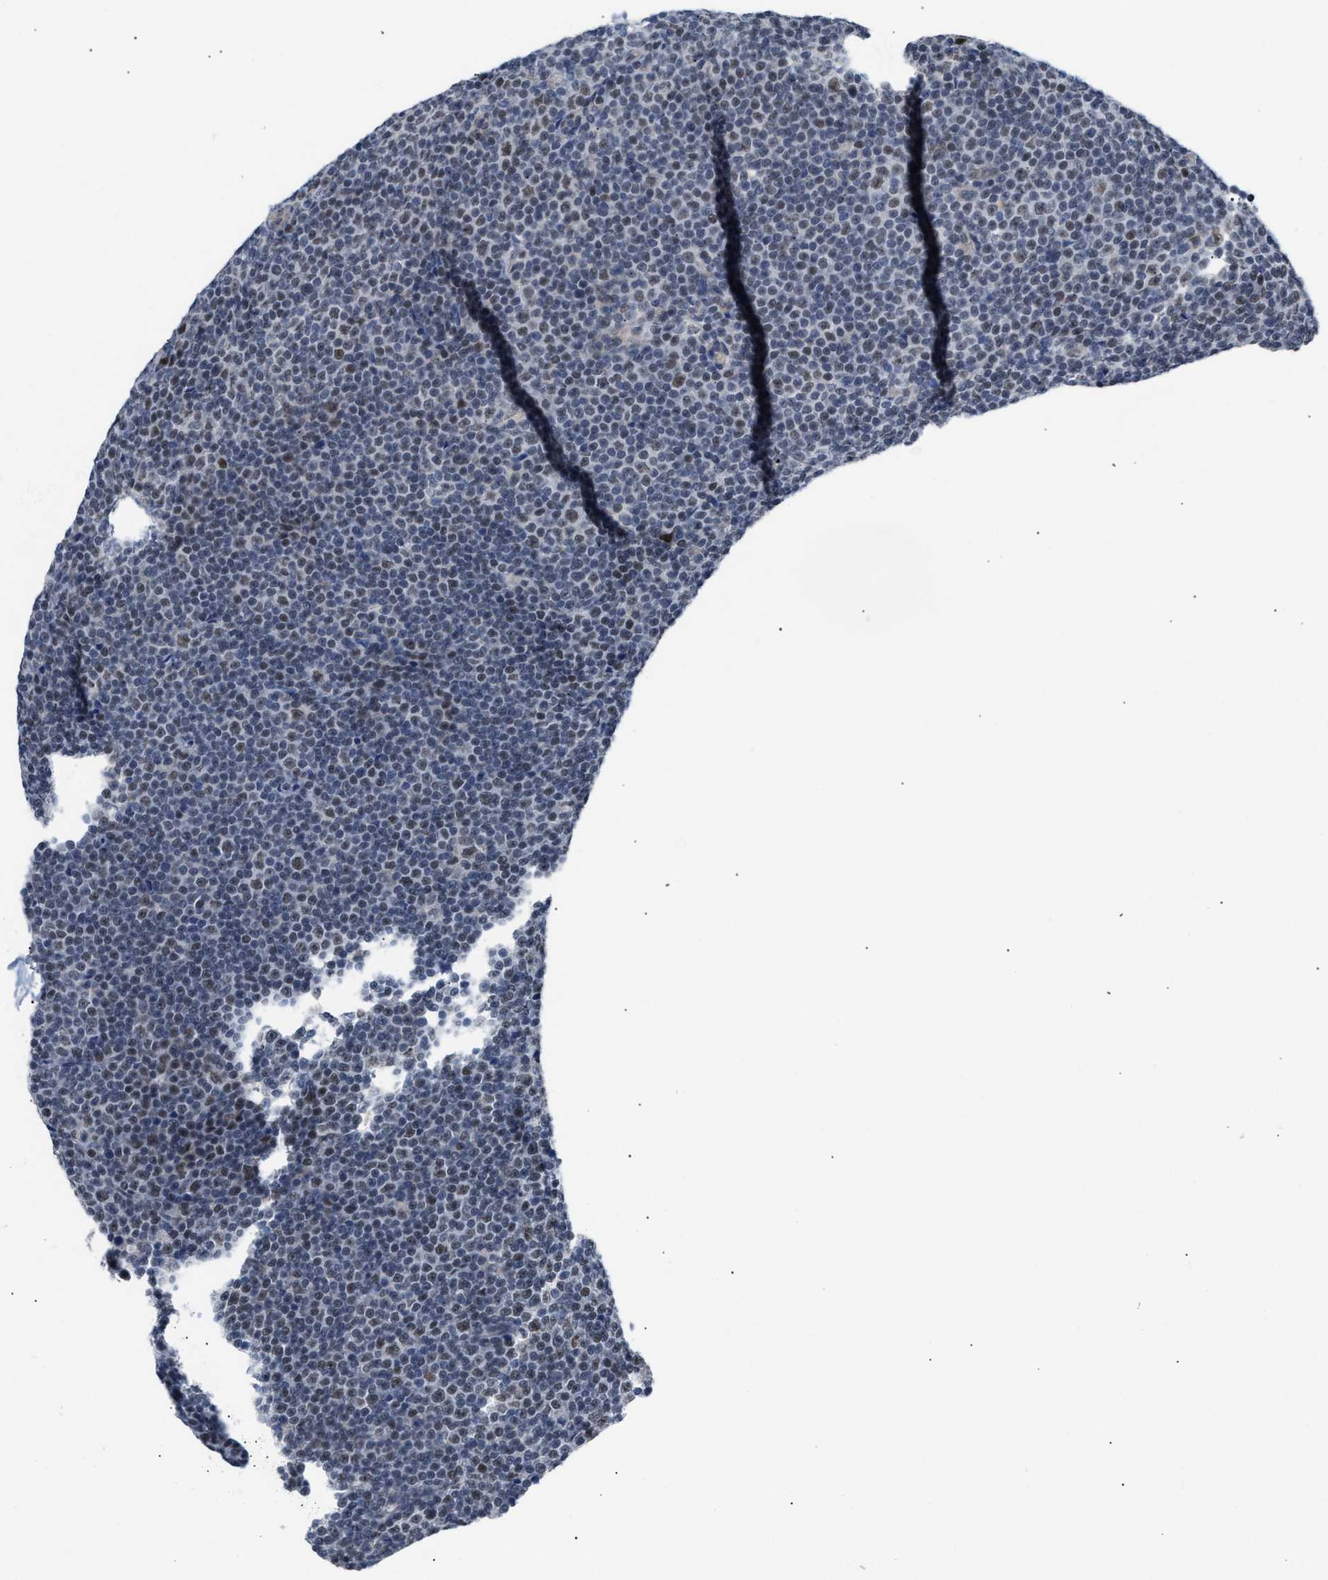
{"staining": {"intensity": "weak", "quantity": ">75%", "location": "nuclear"}, "tissue": "lymphoma", "cell_type": "Tumor cells", "image_type": "cancer", "snomed": [{"axis": "morphology", "description": "Malignant lymphoma, non-Hodgkin's type, Low grade"}, {"axis": "topography", "description": "Lymph node"}], "caption": "Human lymphoma stained for a protein (brown) shows weak nuclear positive staining in approximately >75% of tumor cells.", "gene": "TXNRD3", "patient": {"sex": "female", "age": 67}}